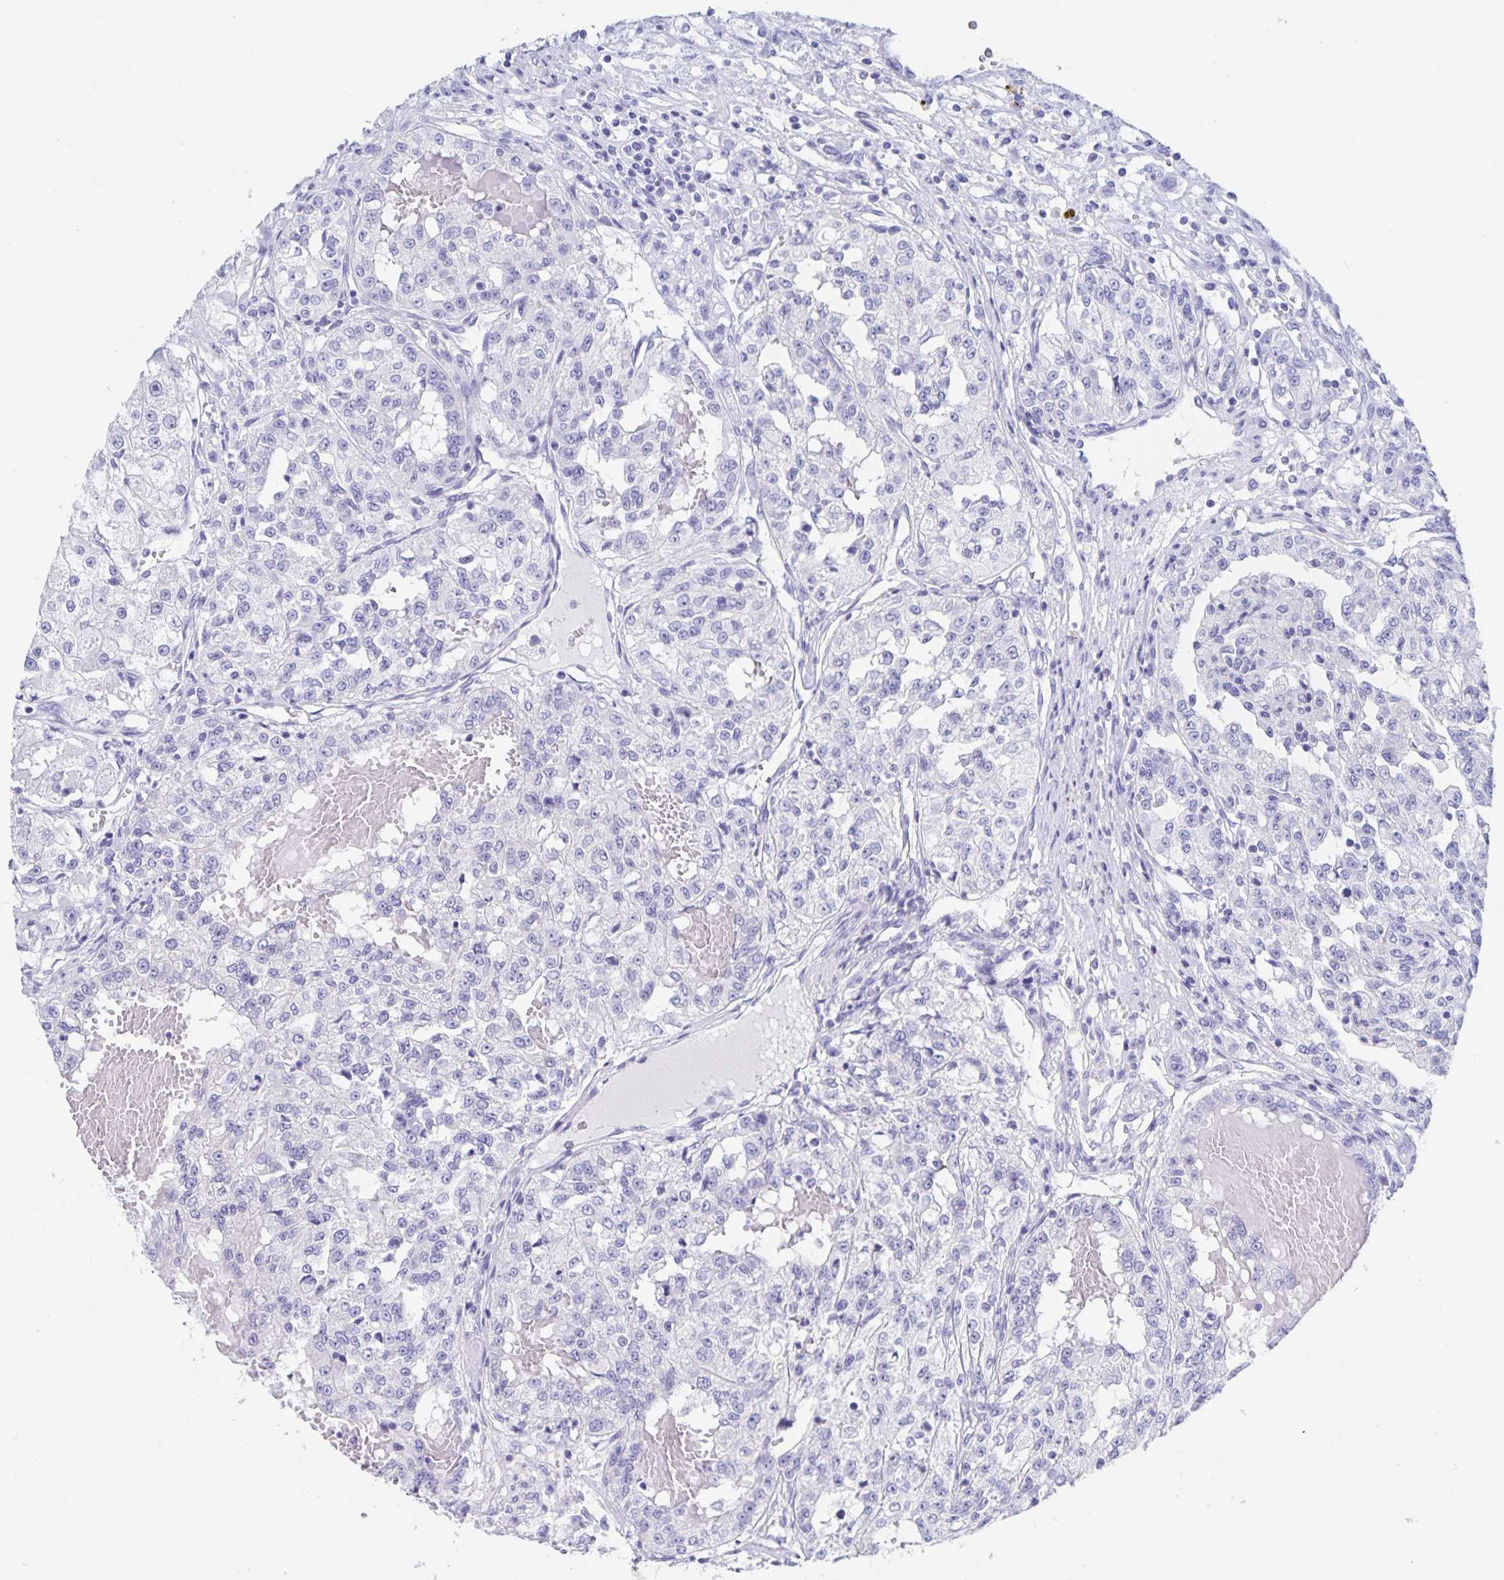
{"staining": {"intensity": "negative", "quantity": "none", "location": "none"}, "tissue": "renal cancer", "cell_type": "Tumor cells", "image_type": "cancer", "snomed": [{"axis": "morphology", "description": "Adenocarcinoma, NOS"}, {"axis": "topography", "description": "Kidney"}], "caption": "The histopathology image demonstrates no significant expression in tumor cells of renal adenocarcinoma.", "gene": "DMBT1", "patient": {"sex": "female", "age": 63}}